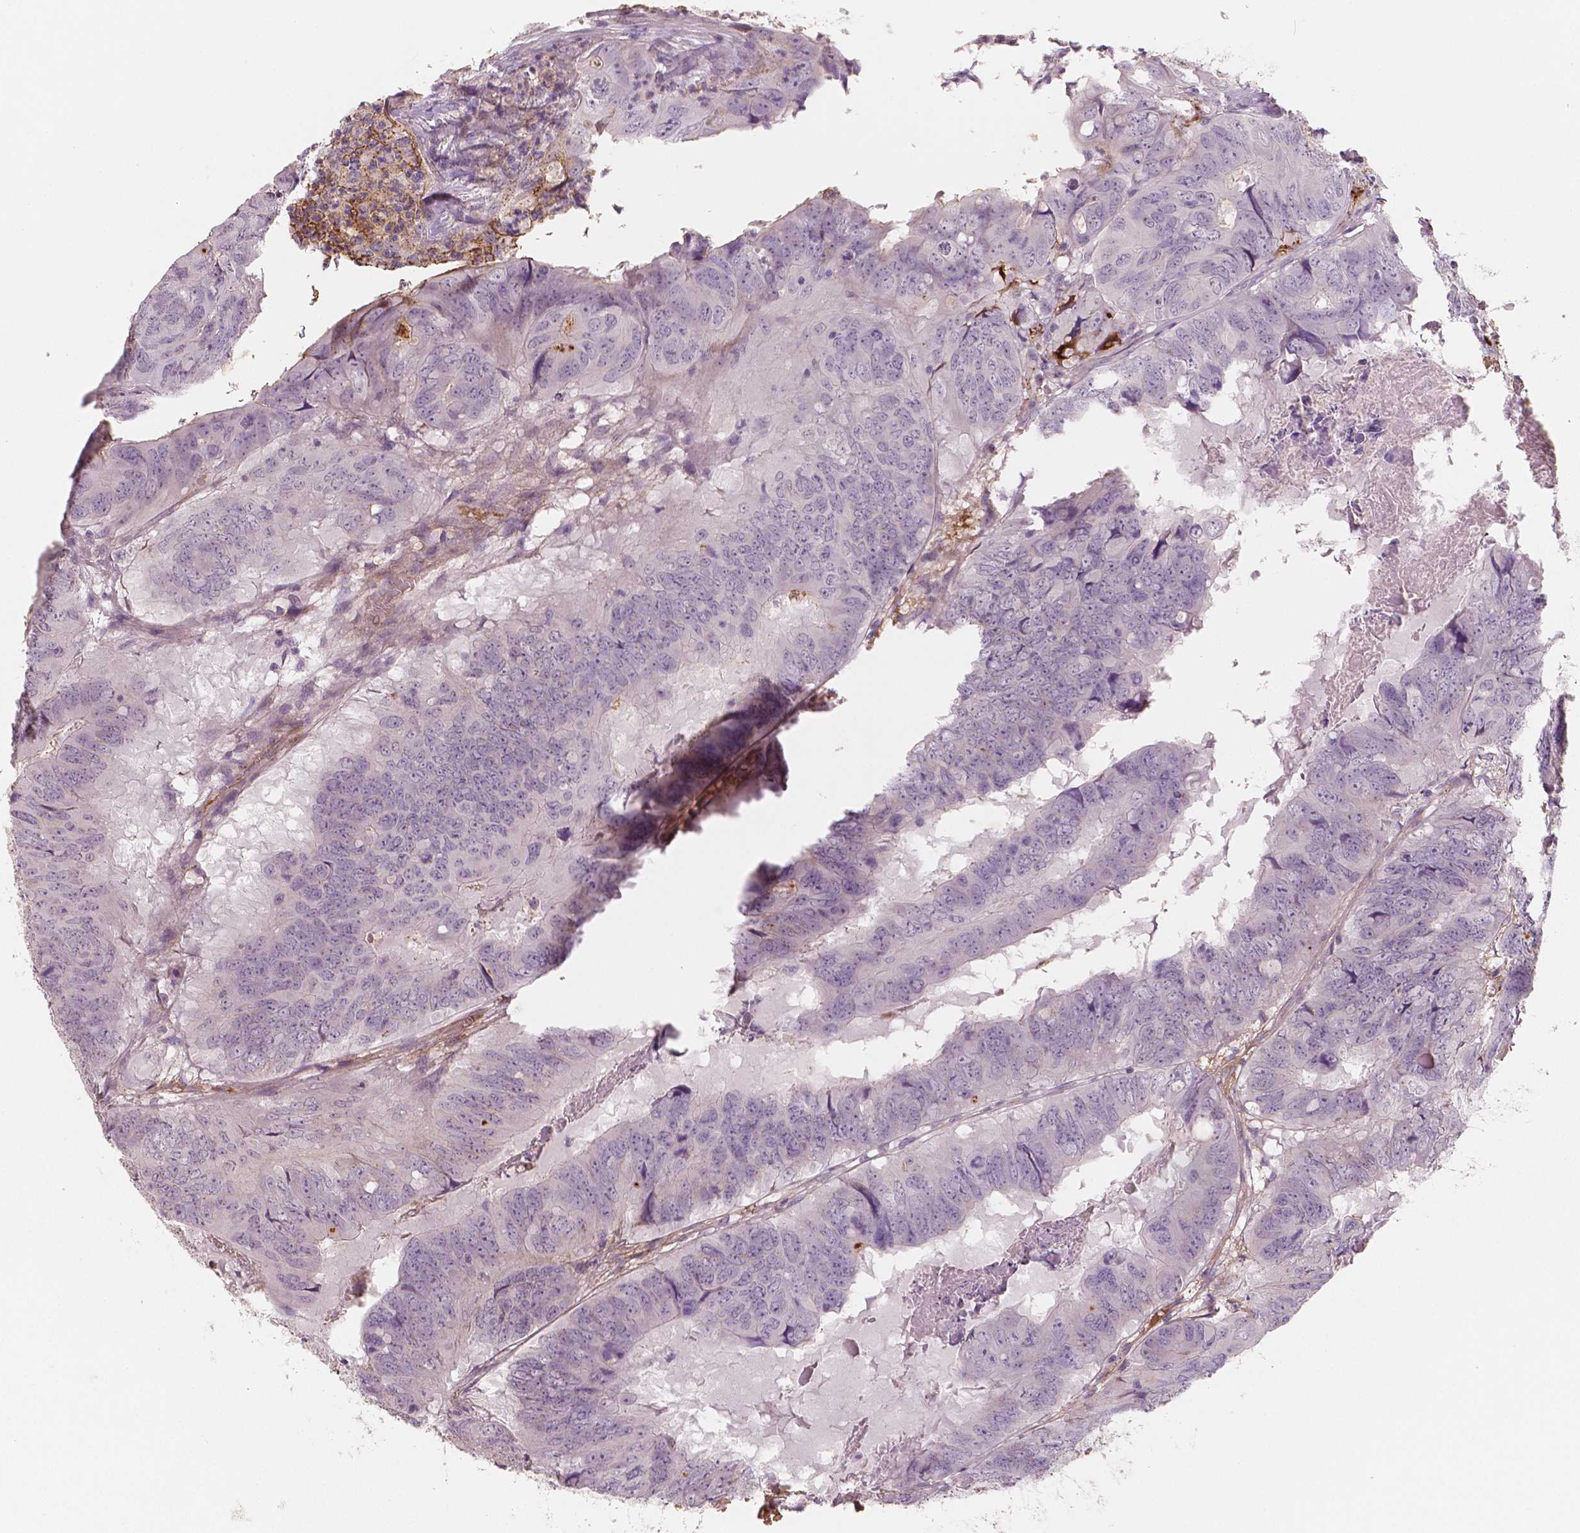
{"staining": {"intensity": "negative", "quantity": "none", "location": "none"}, "tissue": "colorectal cancer", "cell_type": "Tumor cells", "image_type": "cancer", "snomed": [{"axis": "morphology", "description": "Adenocarcinoma, NOS"}, {"axis": "topography", "description": "Colon"}], "caption": "Histopathology image shows no protein expression in tumor cells of colorectal adenocarcinoma tissue.", "gene": "APOA4", "patient": {"sex": "male", "age": 79}}